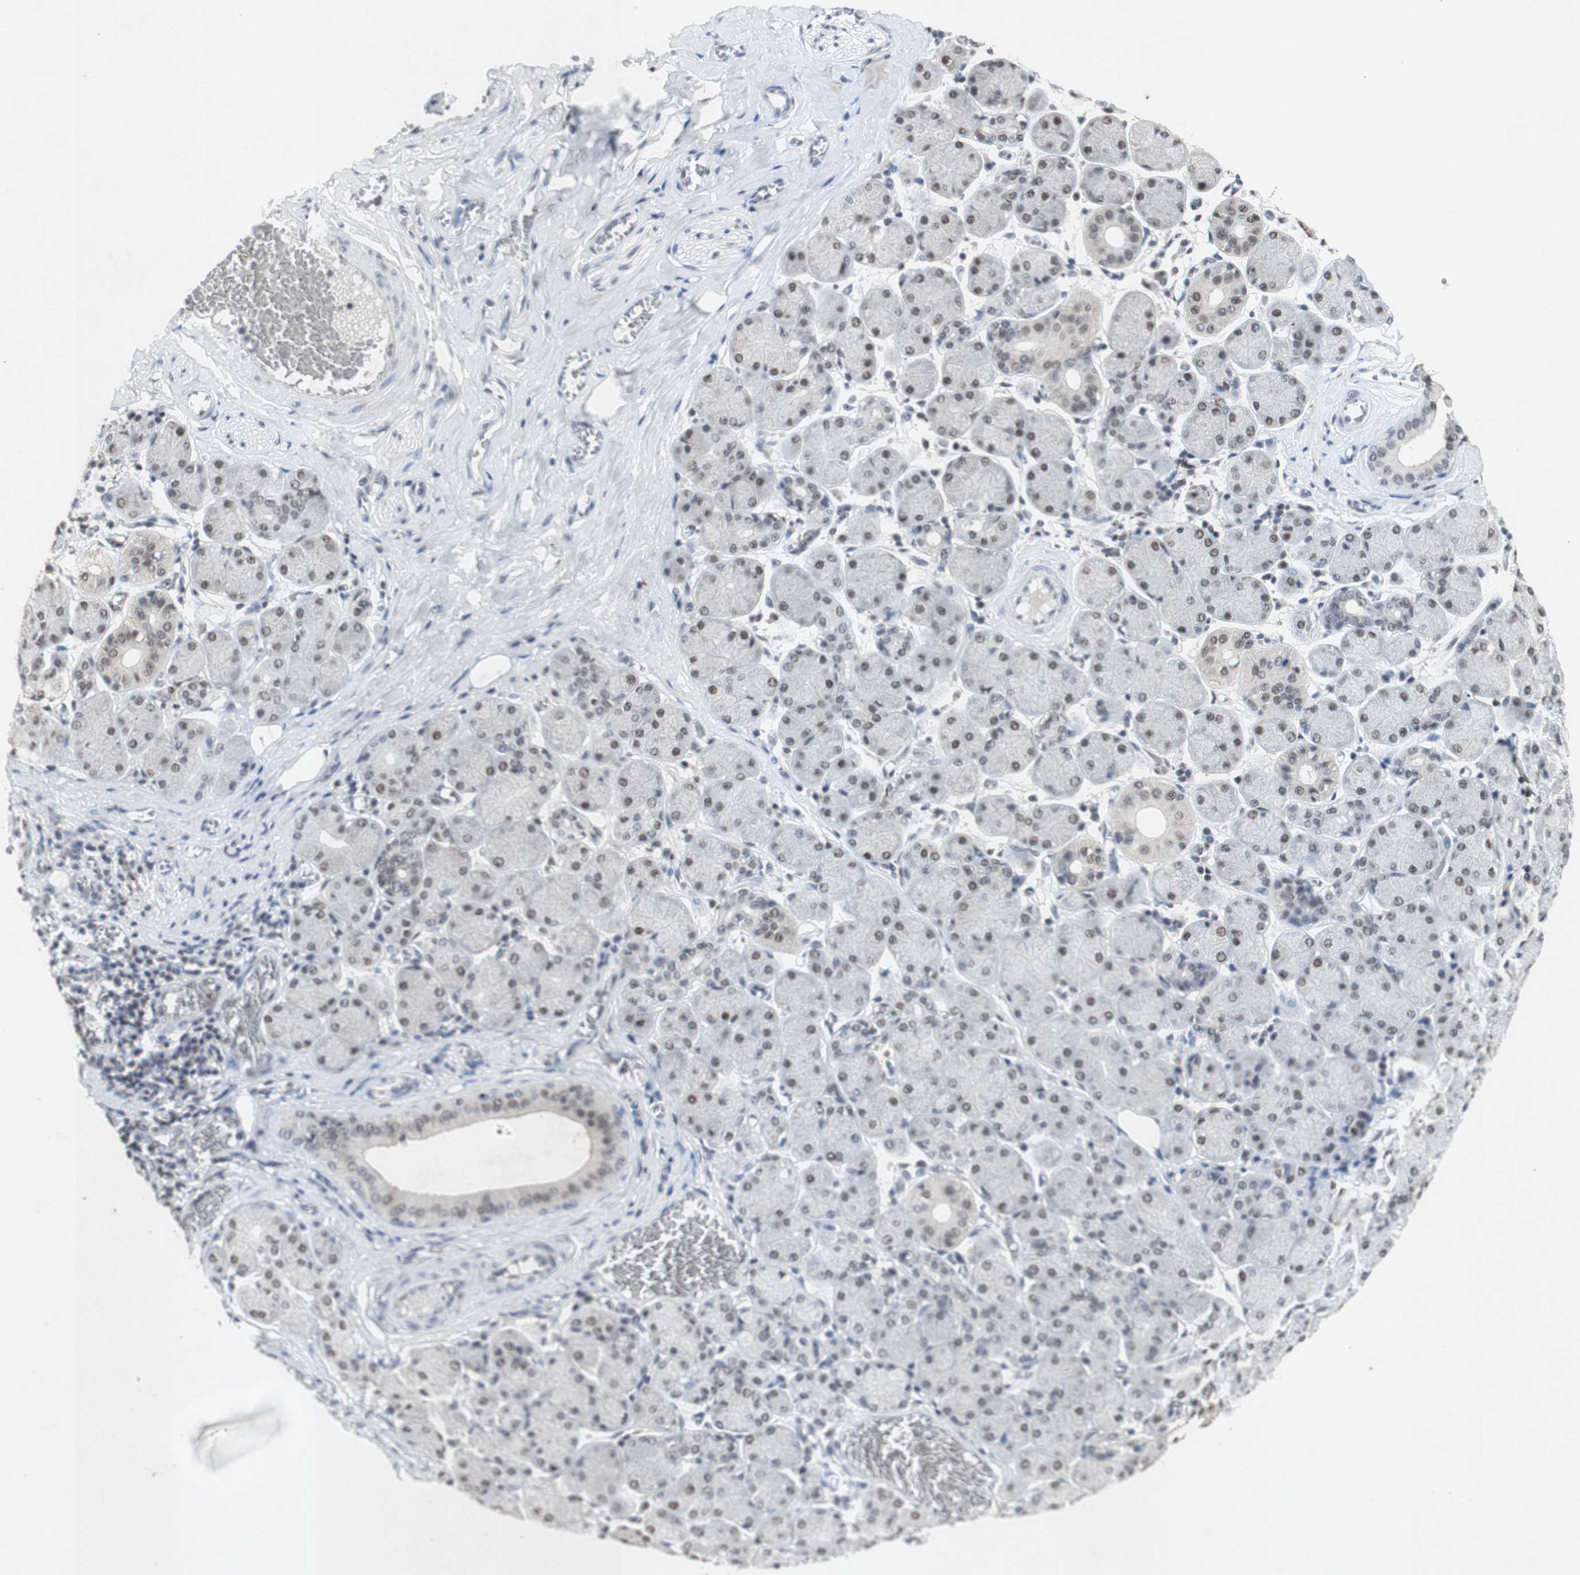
{"staining": {"intensity": "strong", "quantity": ">75%", "location": "nuclear"}, "tissue": "salivary gland", "cell_type": "Glandular cells", "image_type": "normal", "snomed": [{"axis": "morphology", "description": "Normal tissue, NOS"}, {"axis": "topography", "description": "Salivary gland"}], "caption": "A brown stain labels strong nuclear positivity of a protein in glandular cells of benign salivary gland.", "gene": "SNRPB", "patient": {"sex": "female", "age": 24}}